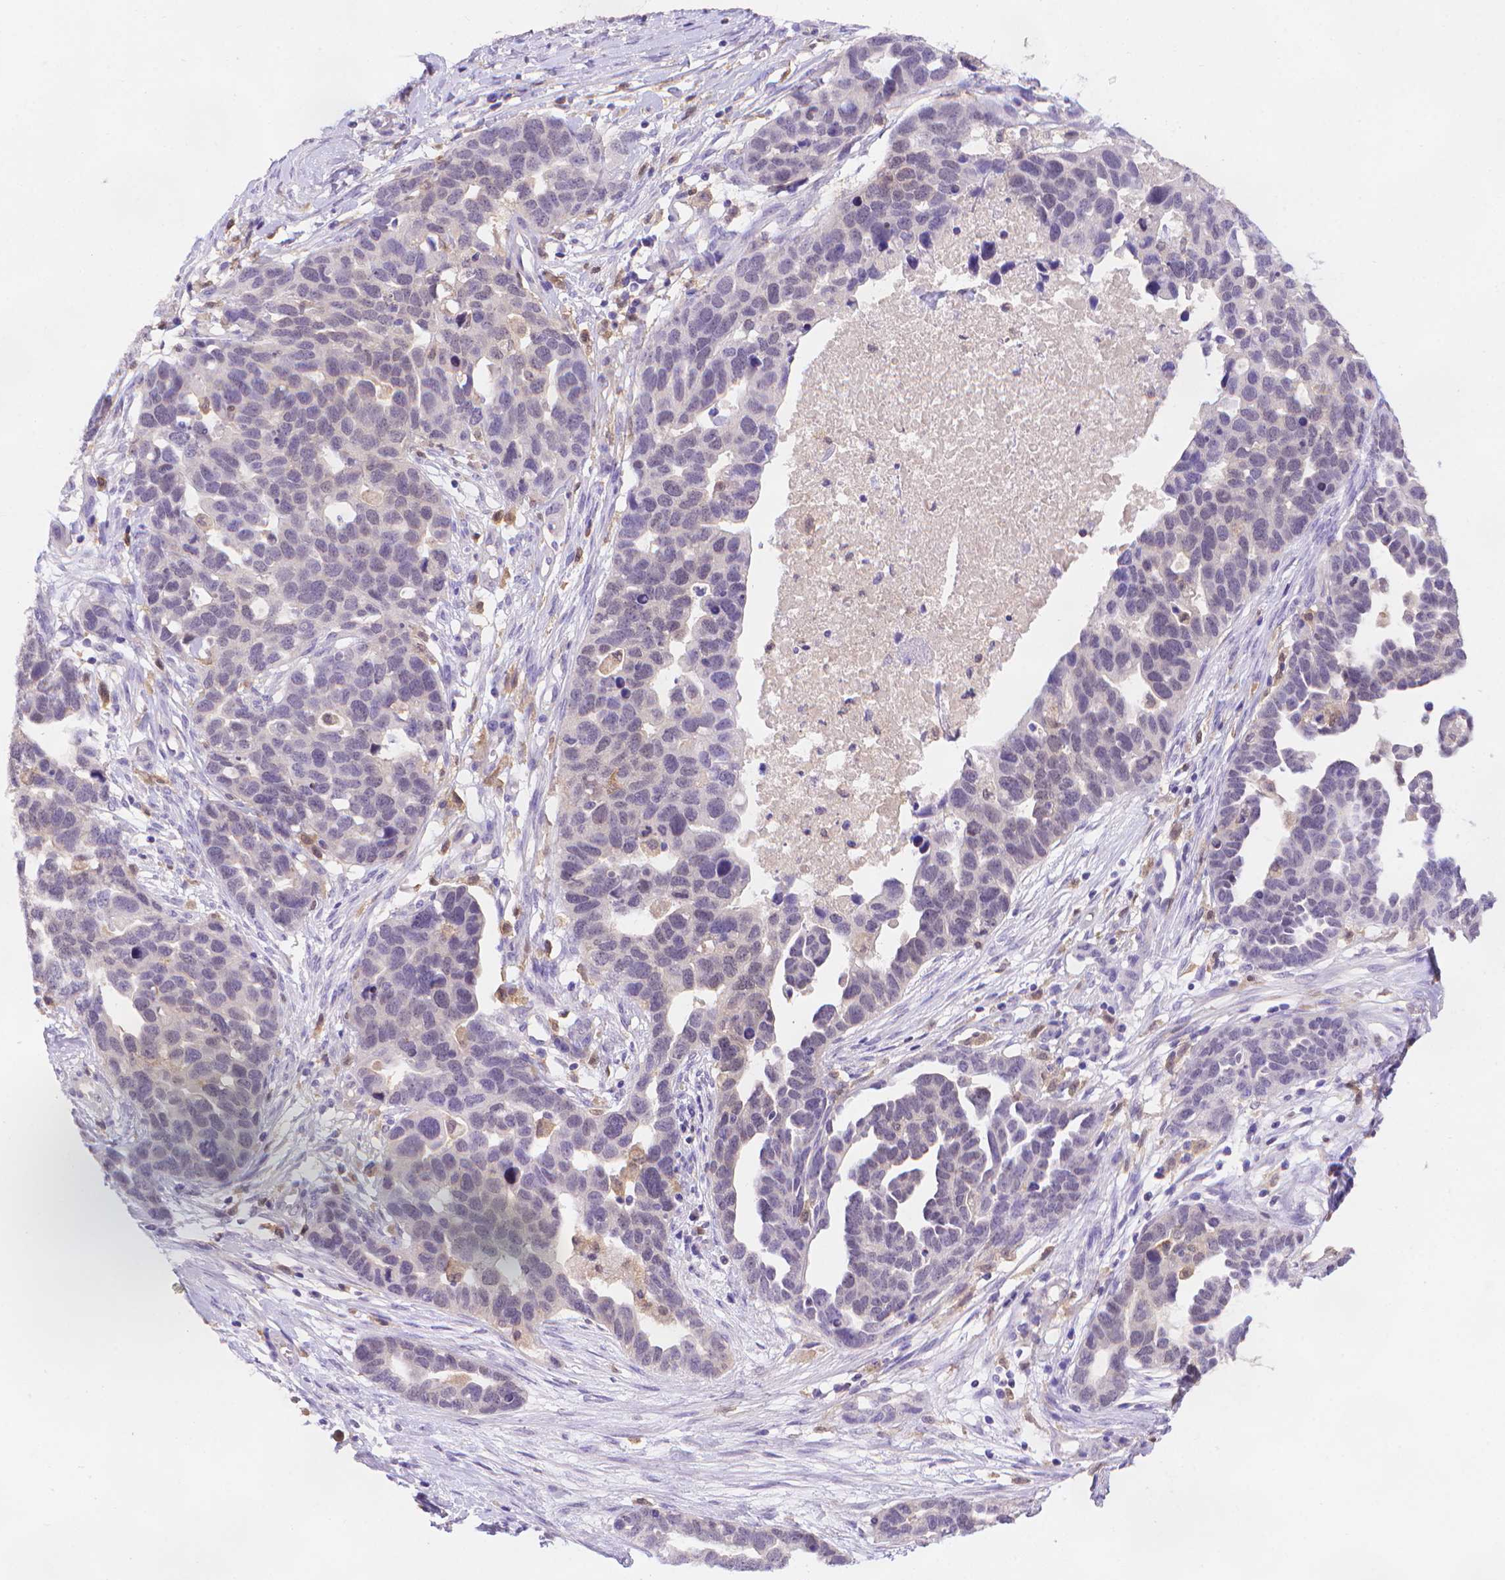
{"staining": {"intensity": "negative", "quantity": "none", "location": "none"}, "tissue": "ovarian cancer", "cell_type": "Tumor cells", "image_type": "cancer", "snomed": [{"axis": "morphology", "description": "Cystadenocarcinoma, serous, NOS"}, {"axis": "topography", "description": "Ovary"}], "caption": "This is a histopathology image of IHC staining of ovarian serous cystadenocarcinoma, which shows no expression in tumor cells. (Immunohistochemistry (ihc), brightfield microscopy, high magnification).", "gene": "FGD2", "patient": {"sex": "female", "age": 54}}